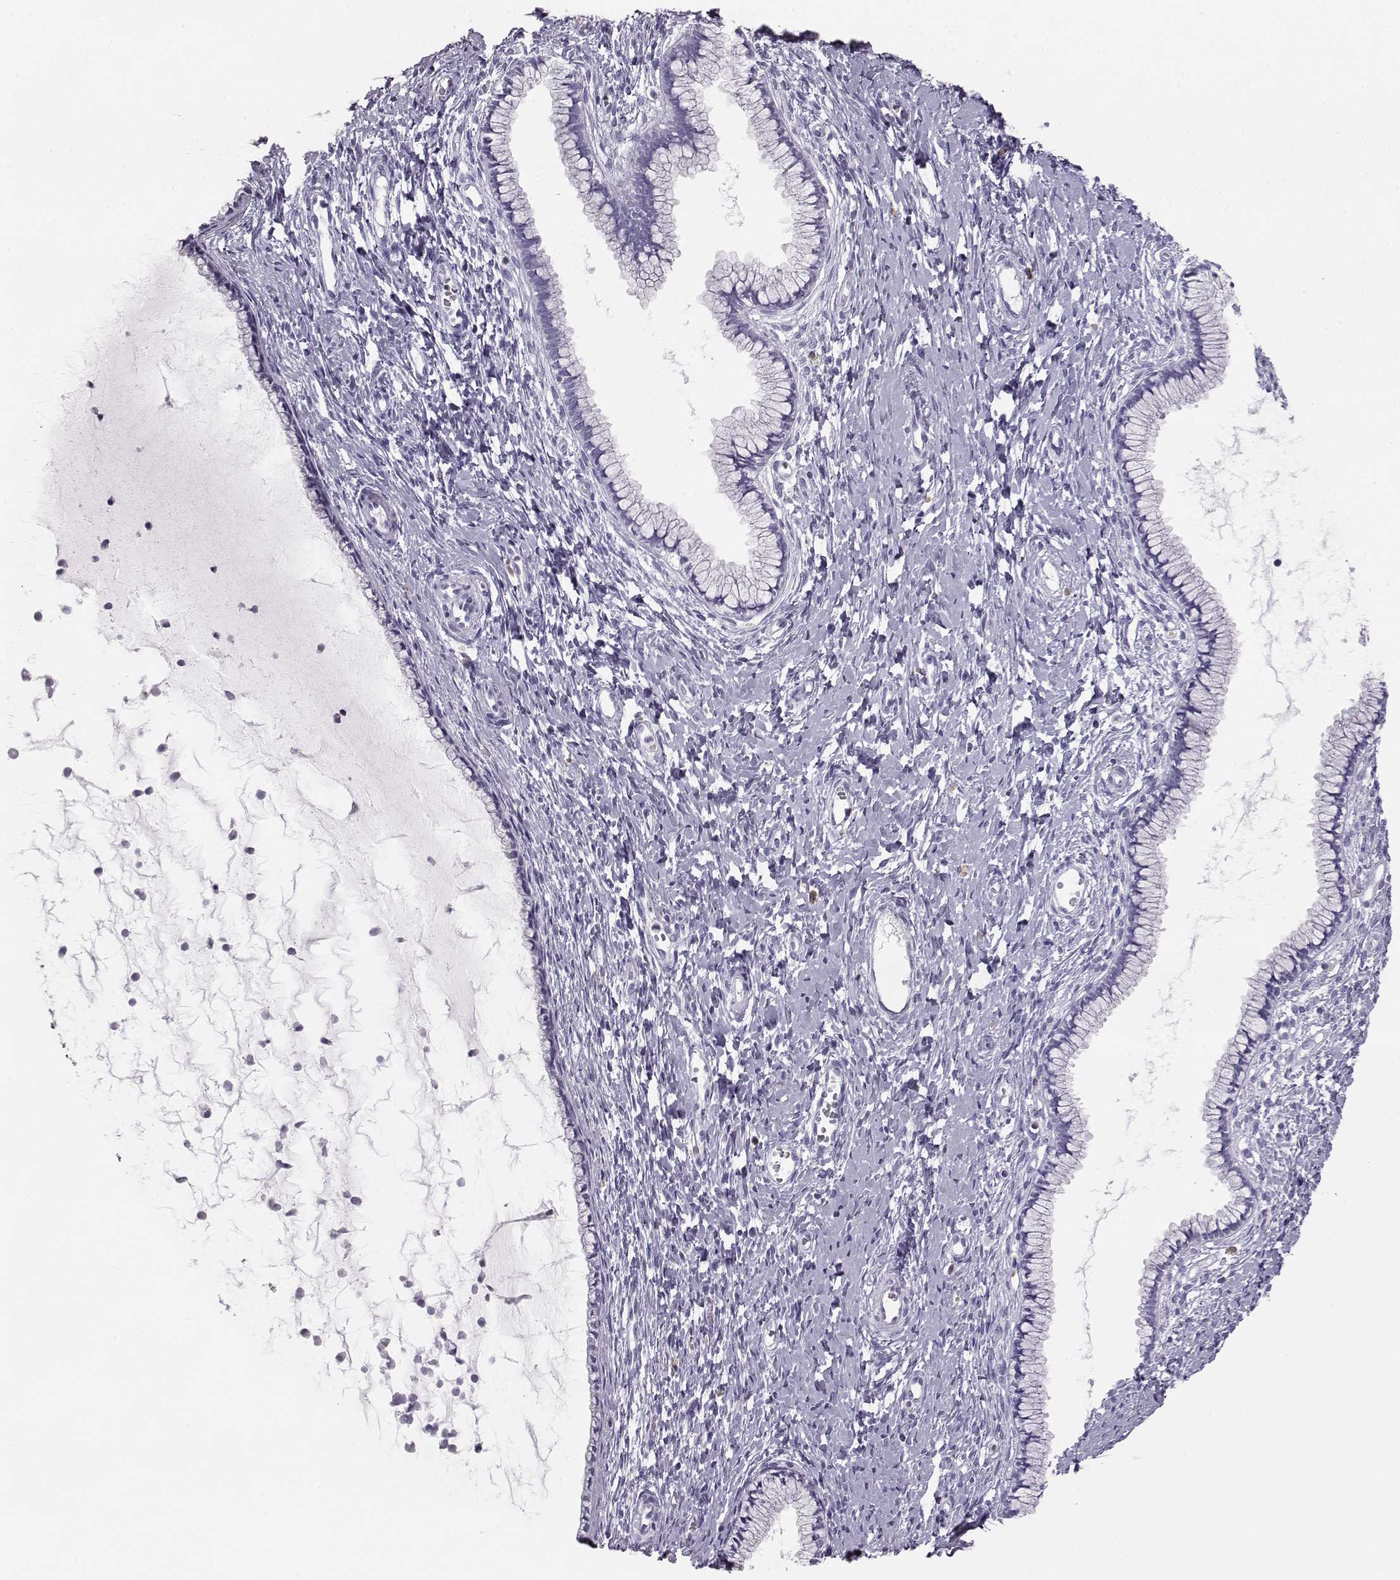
{"staining": {"intensity": "negative", "quantity": "none", "location": "none"}, "tissue": "cervix", "cell_type": "Glandular cells", "image_type": "normal", "snomed": [{"axis": "morphology", "description": "Normal tissue, NOS"}, {"axis": "topography", "description": "Cervix"}], "caption": "The image demonstrates no staining of glandular cells in unremarkable cervix. (DAB (3,3'-diaminobenzidine) IHC visualized using brightfield microscopy, high magnification).", "gene": "ITLN1", "patient": {"sex": "female", "age": 40}}